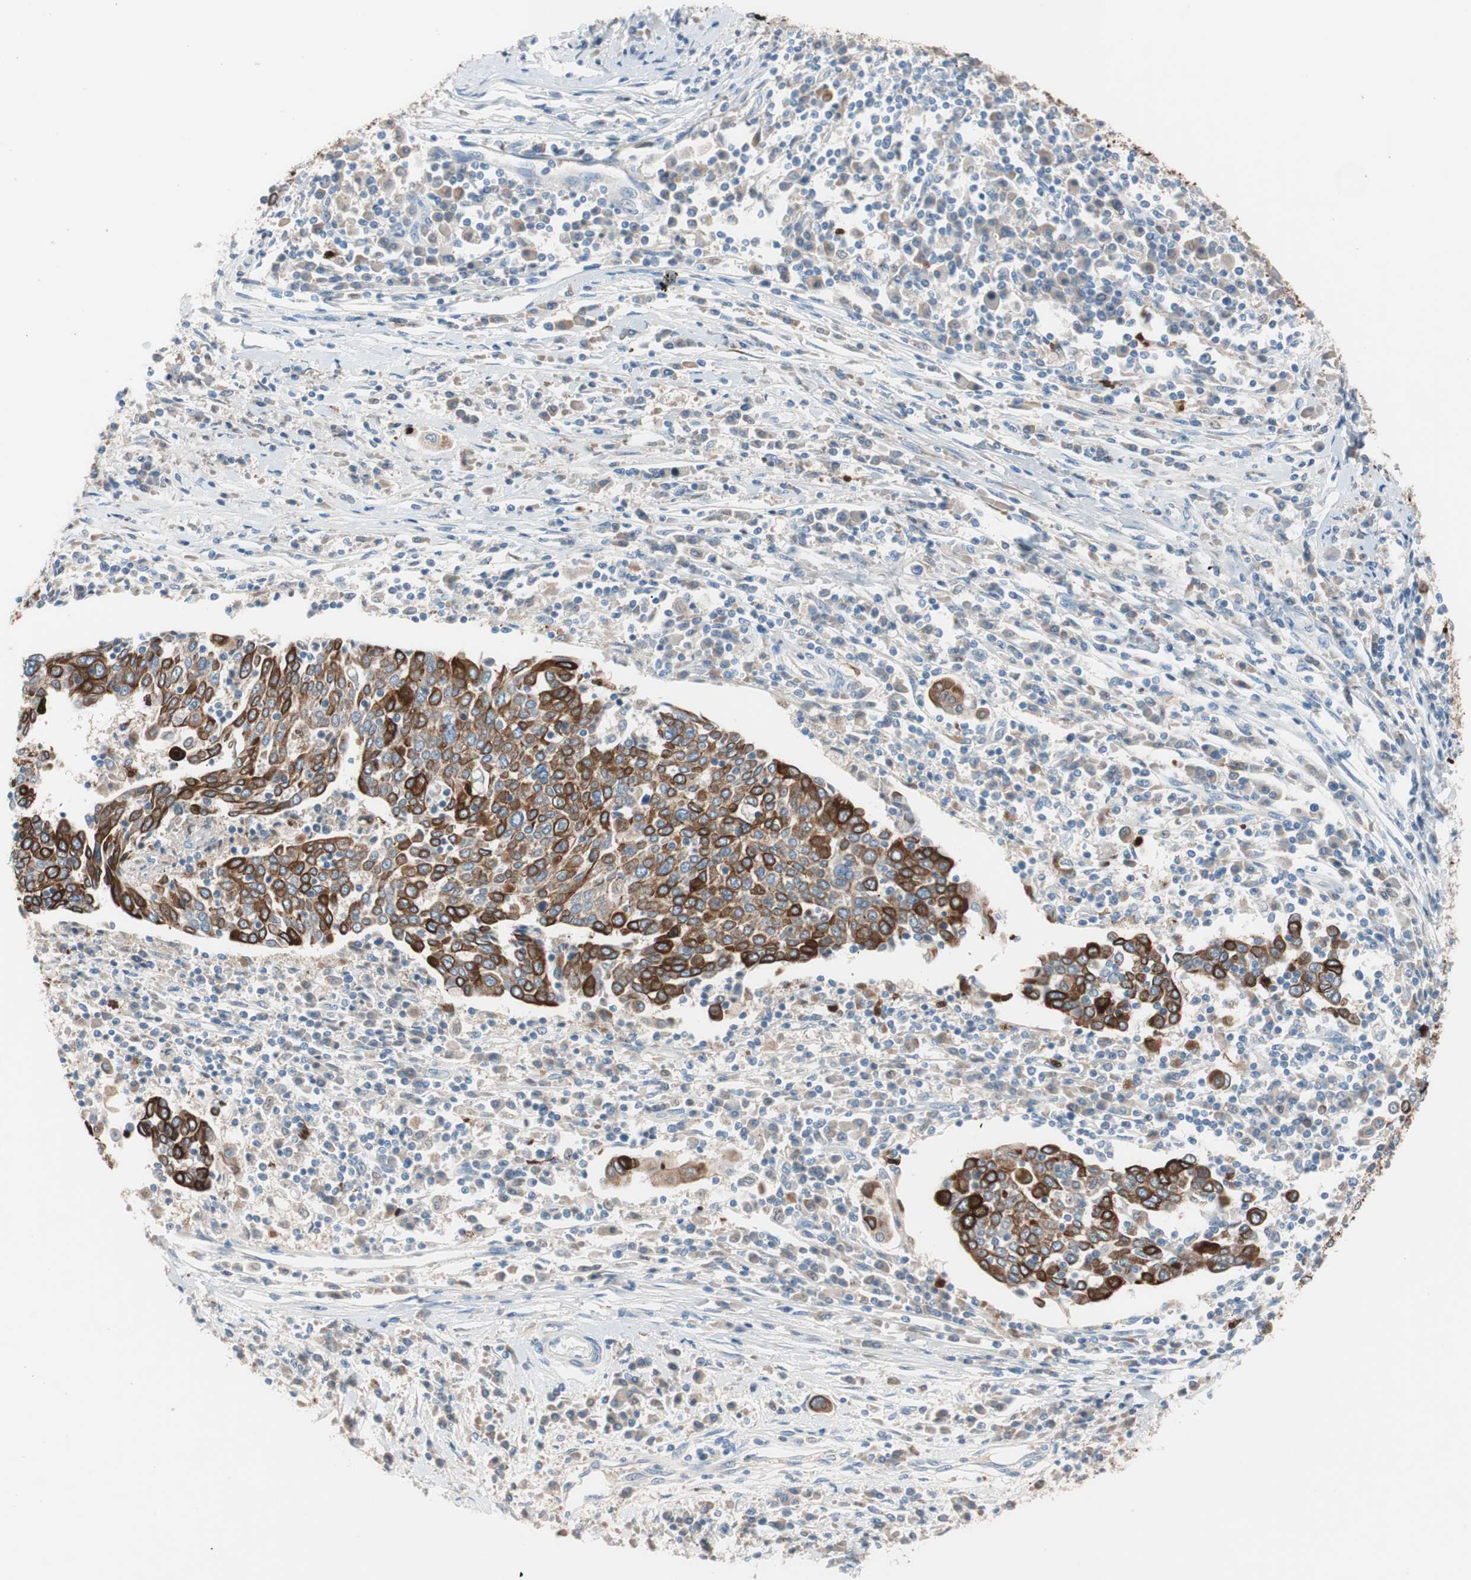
{"staining": {"intensity": "strong", "quantity": "25%-75%", "location": "cytoplasmic/membranous"}, "tissue": "cervical cancer", "cell_type": "Tumor cells", "image_type": "cancer", "snomed": [{"axis": "morphology", "description": "Squamous cell carcinoma, NOS"}, {"axis": "topography", "description": "Cervix"}], "caption": "Cervical squamous cell carcinoma was stained to show a protein in brown. There is high levels of strong cytoplasmic/membranous positivity in about 25%-75% of tumor cells.", "gene": "CLEC4D", "patient": {"sex": "female", "age": 40}}